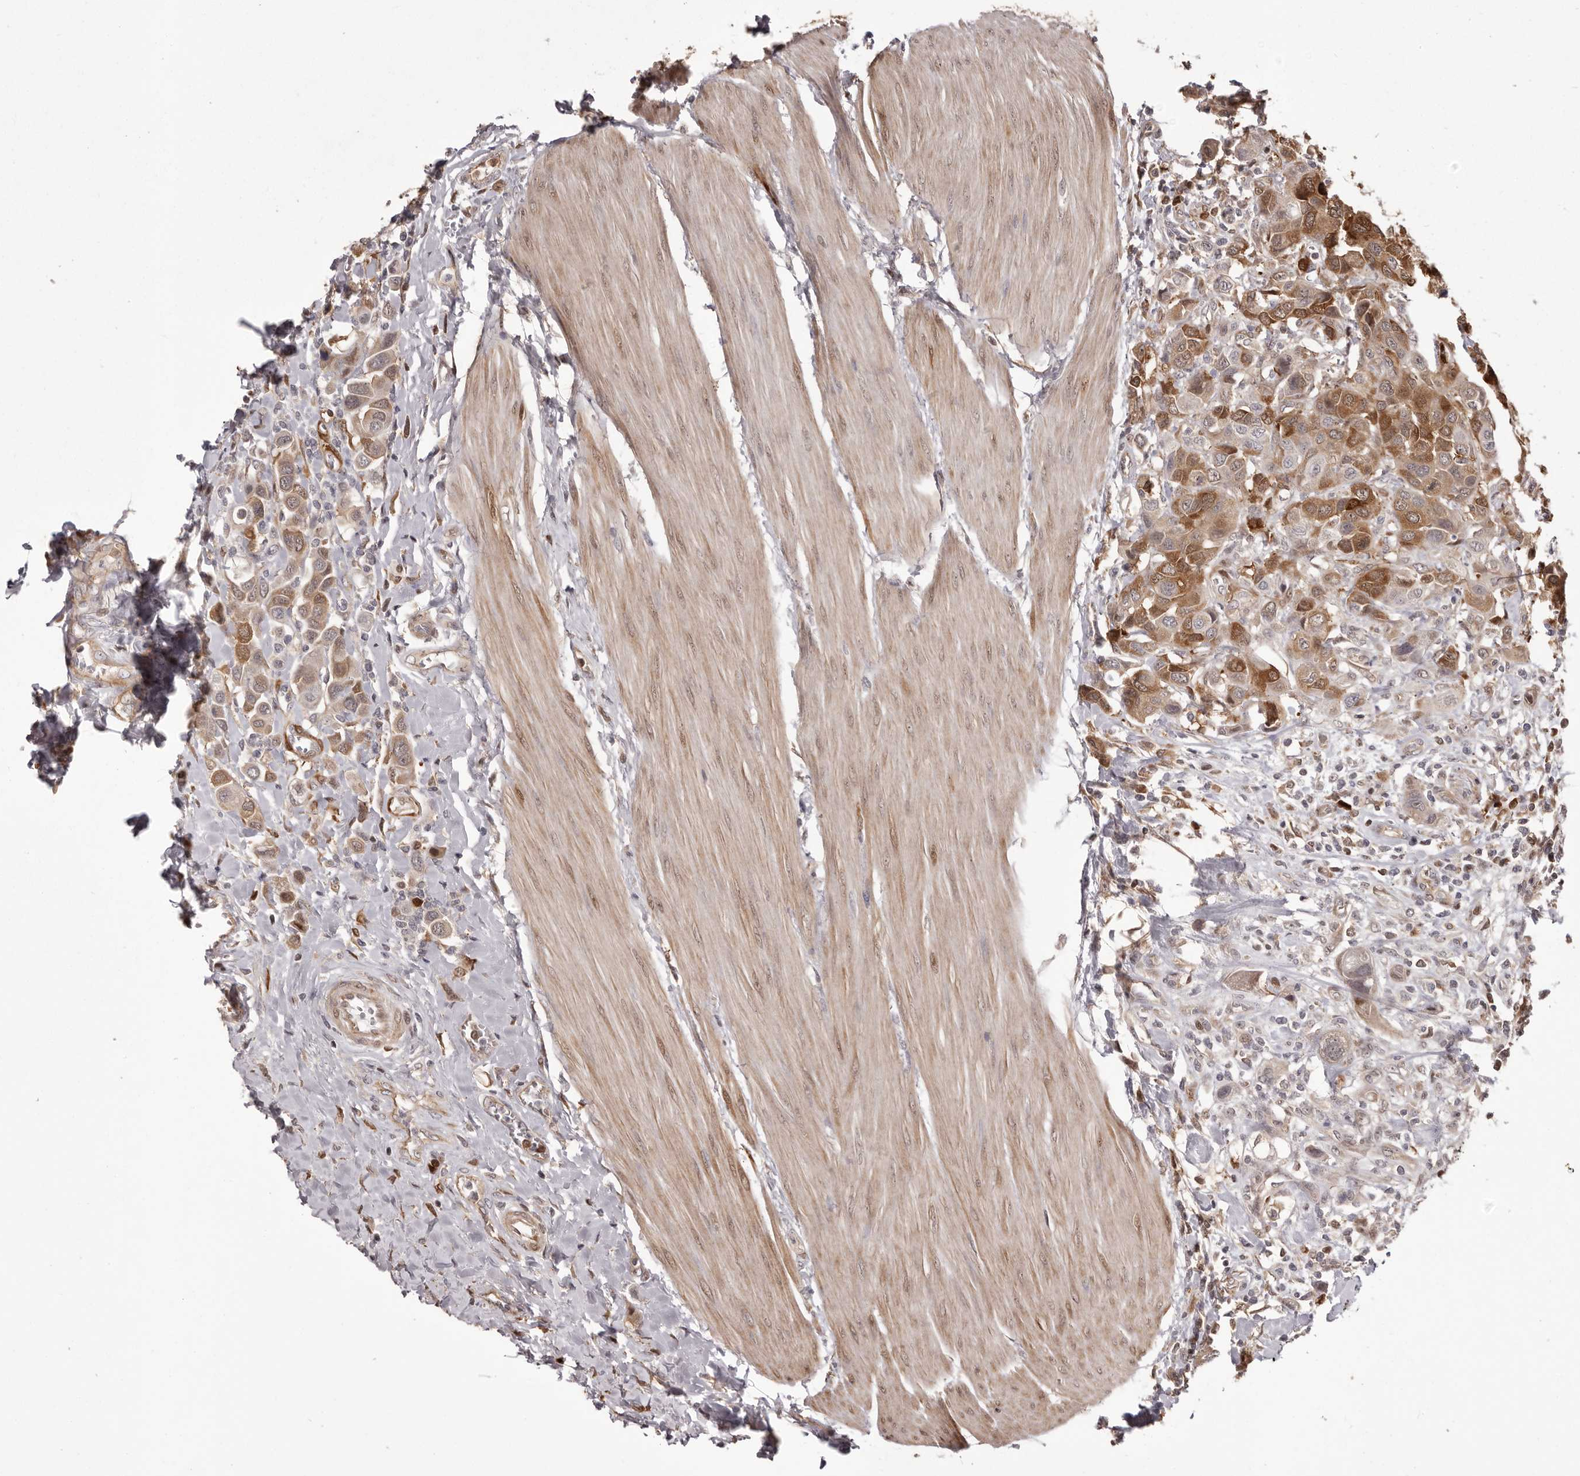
{"staining": {"intensity": "moderate", "quantity": ">75%", "location": "cytoplasmic/membranous"}, "tissue": "urothelial cancer", "cell_type": "Tumor cells", "image_type": "cancer", "snomed": [{"axis": "morphology", "description": "Urothelial carcinoma, High grade"}, {"axis": "topography", "description": "Urinary bladder"}], "caption": "IHC staining of urothelial cancer, which shows medium levels of moderate cytoplasmic/membranous positivity in about >75% of tumor cells indicating moderate cytoplasmic/membranous protein positivity. The staining was performed using DAB (brown) for protein detection and nuclei were counterstained in hematoxylin (blue).", "gene": "GFOD1", "patient": {"sex": "male", "age": 50}}